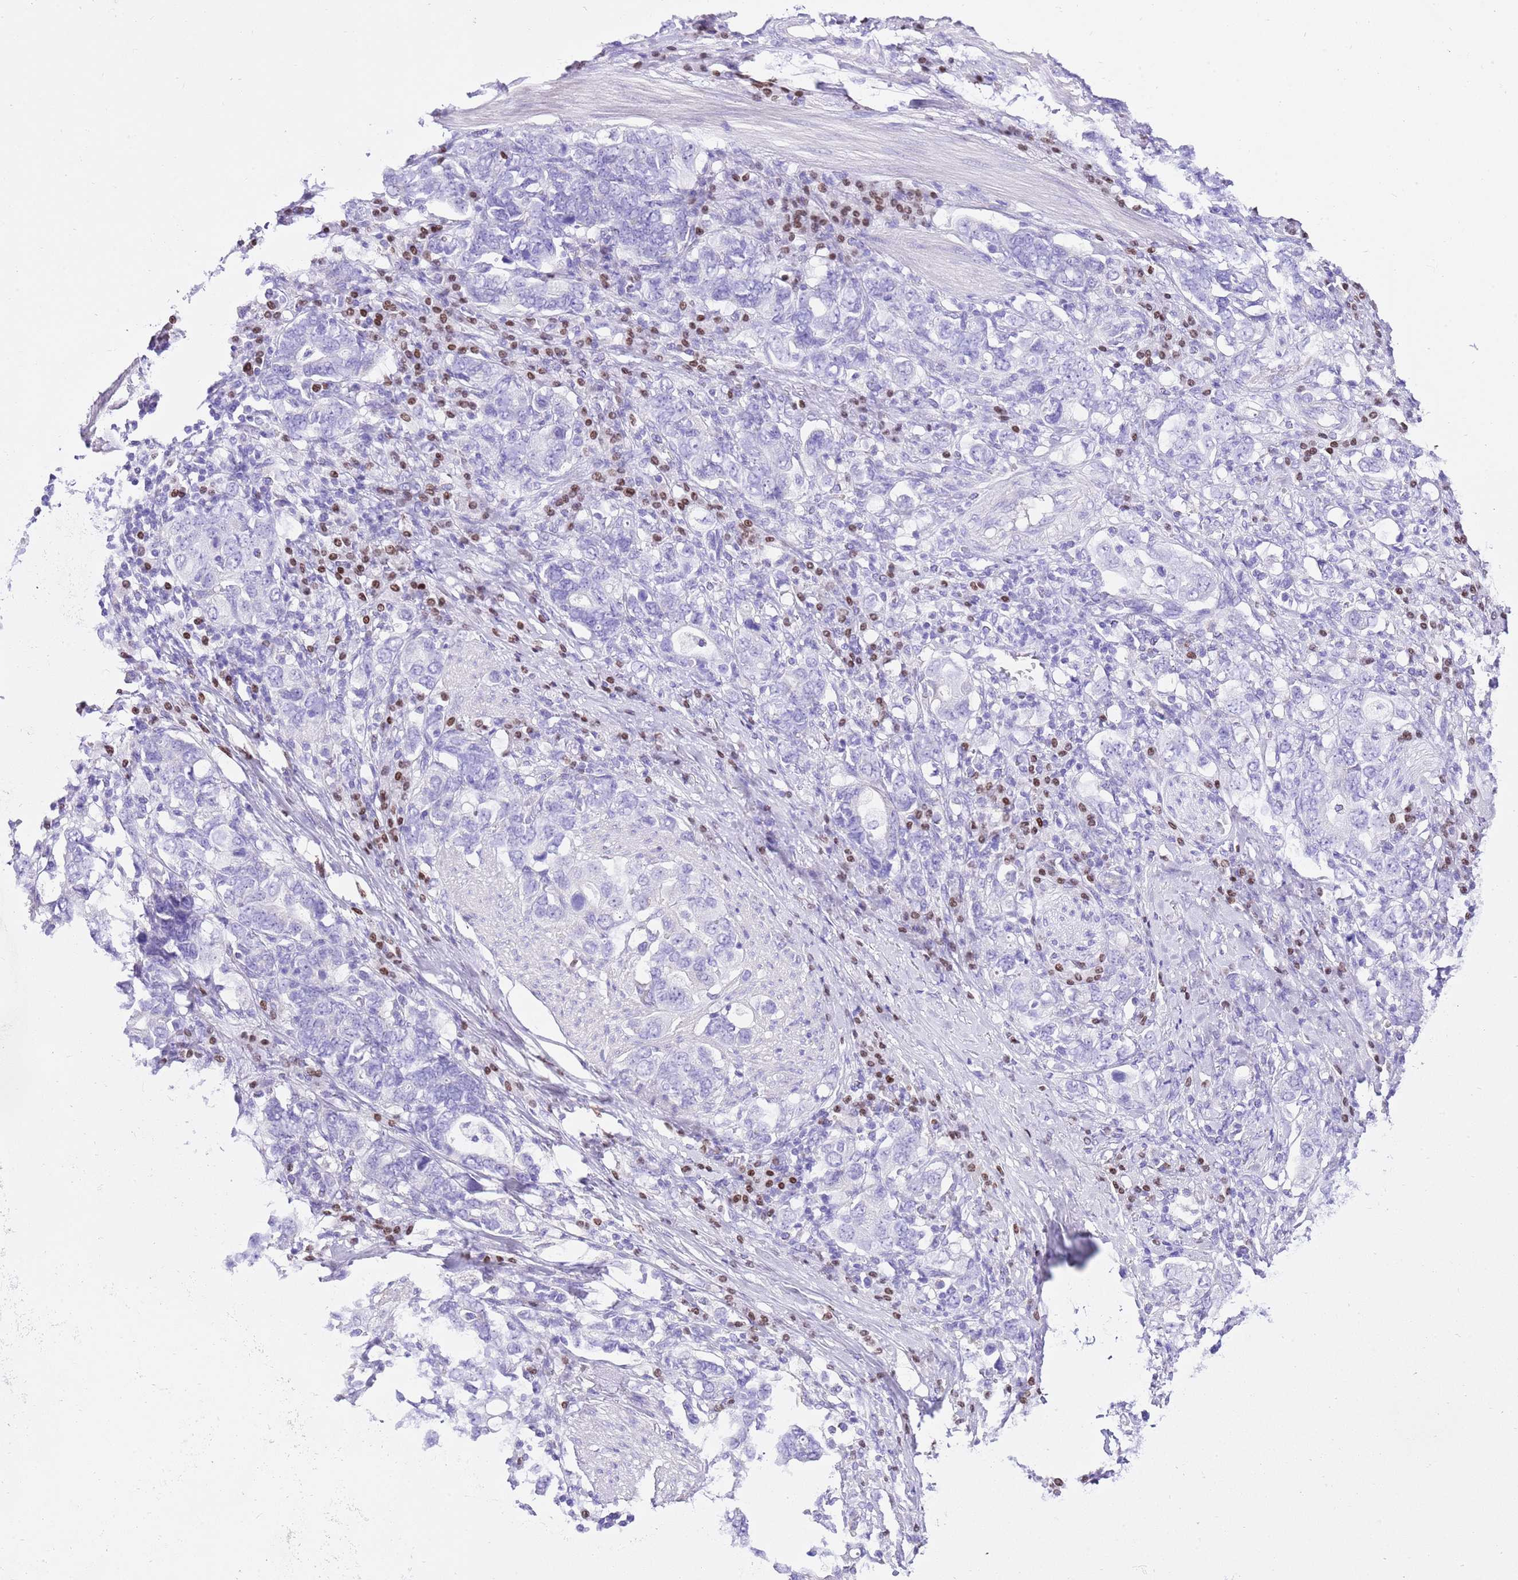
{"staining": {"intensity": "negative", "quantity": "none", "location": "none"}, "tissue": "stomach cancer", "cell_type": "Tumor cells", "image_type": "cancer", "snomed": [{"axis": "morphology", "description": "Adenocarcinoma, NOS"}, {"axis": "topography", "description": "Stomach, upper"}, {"axis": "topography", "description": "Stomach"}], "caption": "Image shows no significant protein staining in tumor cells of stomach cancer. Brightfield microscopy of IHC stained with DAB (brown) and hematoxylin (blue), captured at high magnification.", "gene": "BHLHA15", "patient": {"sex": "male", "age": 62}}